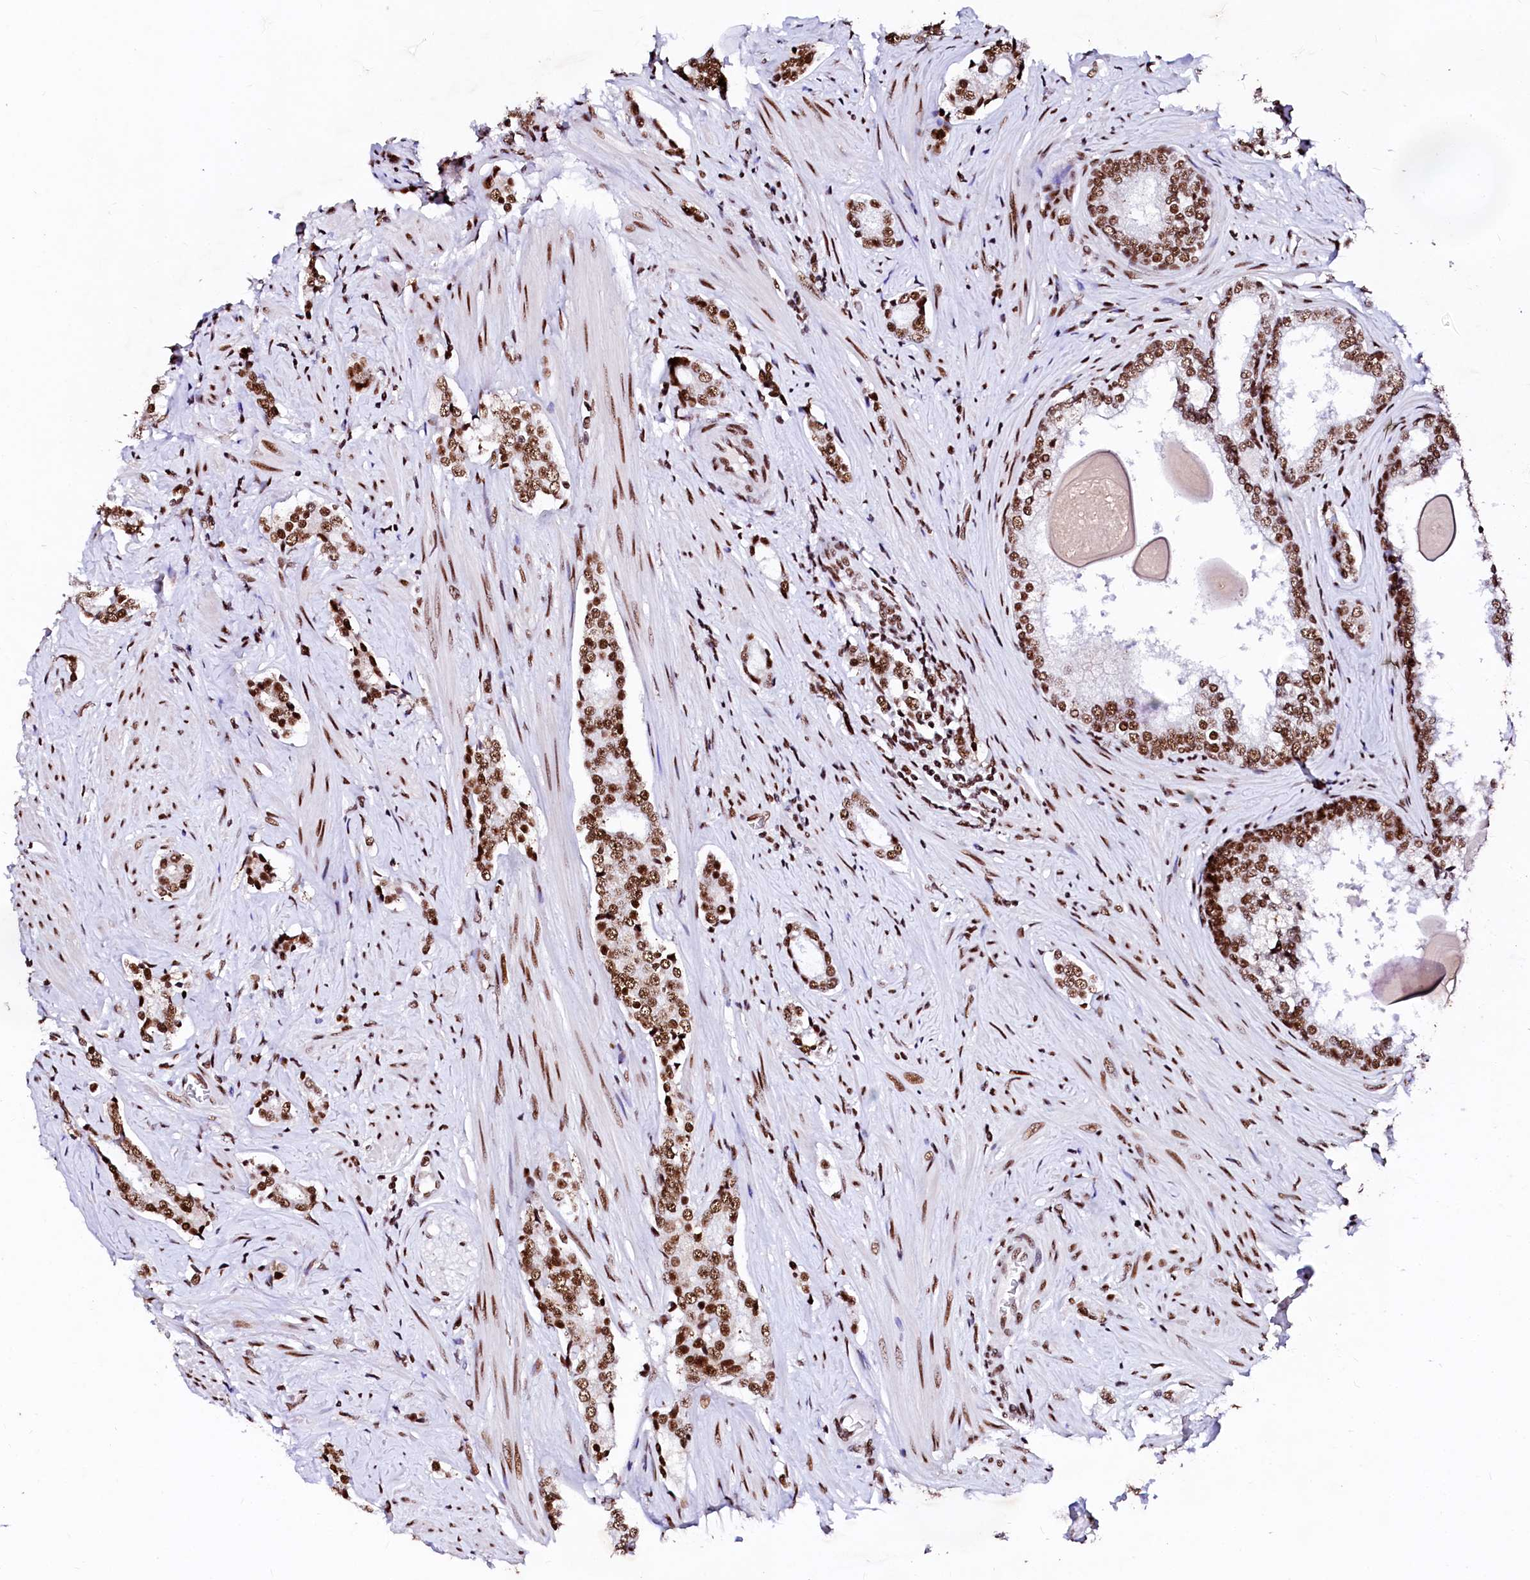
{"staining": {"intensity": "moderate", "quantity": ">75%", "location": "nuclear"}, "tissue": "prostate cancer", "cell_type": "Tumor cells", "image_type": "cancer", "snomed": [{"axis": "morphology", "description": "Adenocarcinoma, High grade"}, {"axis": "topography", "description": "Prostate"}], "caption": "Prostate cancer stained with immunohistochemistry displays moderate nuclear staining in about >75% of tumor cells. (DAB (3,3'-diaminobenzidine) IHC with brightfield microscopy, high magnification).", "gene": "CPSF6", "patient": {"sex": "male", "age": 63}}